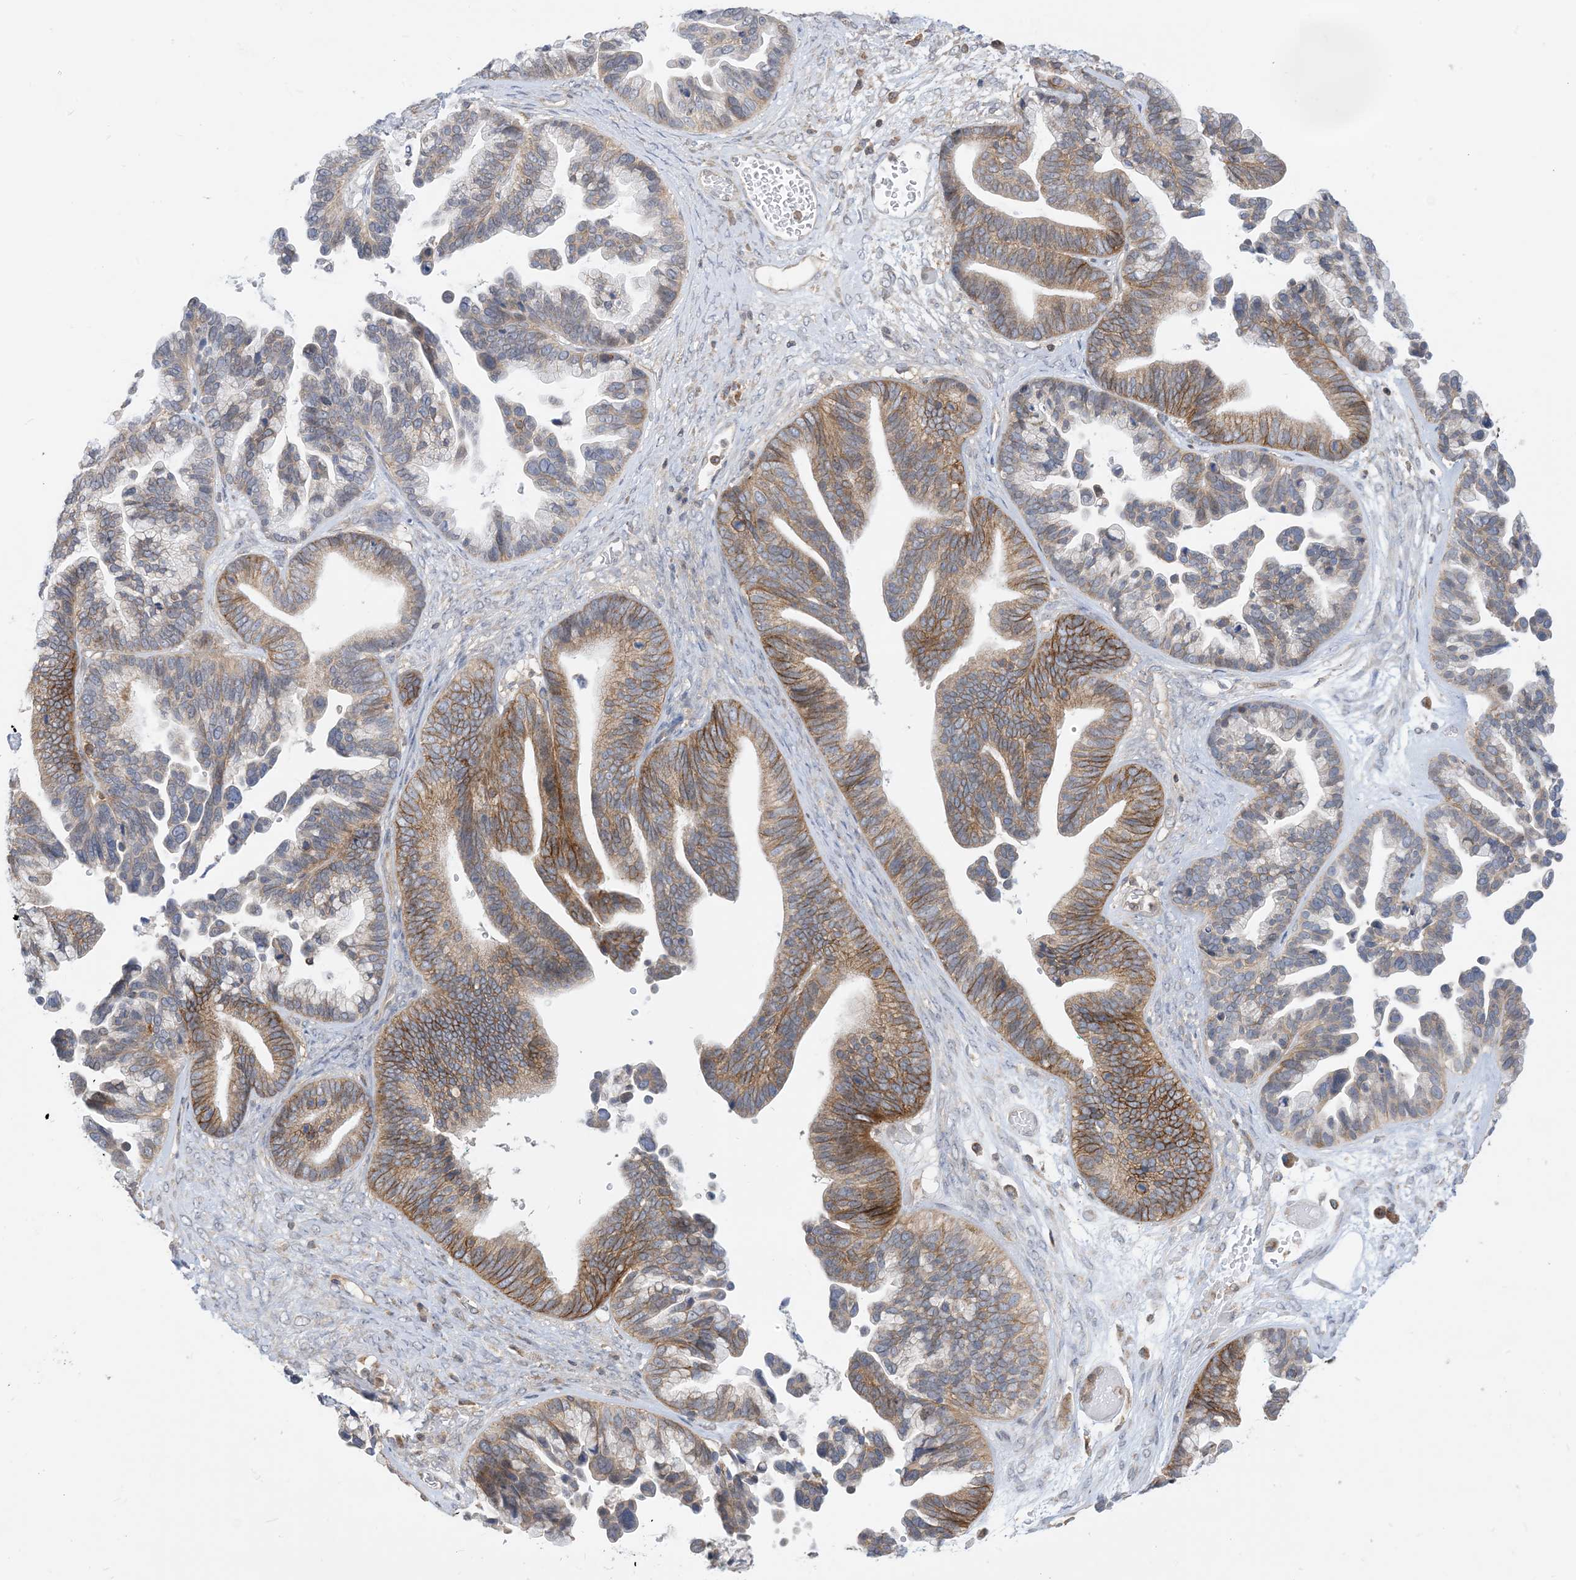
{"staining": {"intensity": "moderate", "quantity": ">75%", "location": "cytoplasmic/membranous"}, "tissue": "ovarian cancer", "cell_type": "Tumor cells", "image_type": "cancer", "snomed": [{"axis": "morphology", "description": "Cystadenocarcinoma, serous, NOS"}, {"axis": "topography", "description": "Ovary"}], "caption": "This image exhibits immunohistochemistry staining of ovarian cancer (serous cystadenocarcinoma), with medium moderate cytoplasmic/membranous expression in about >75% of tumor cells.", "gene": "CASP4", "patient": {"sex": "female", "age": 56}}